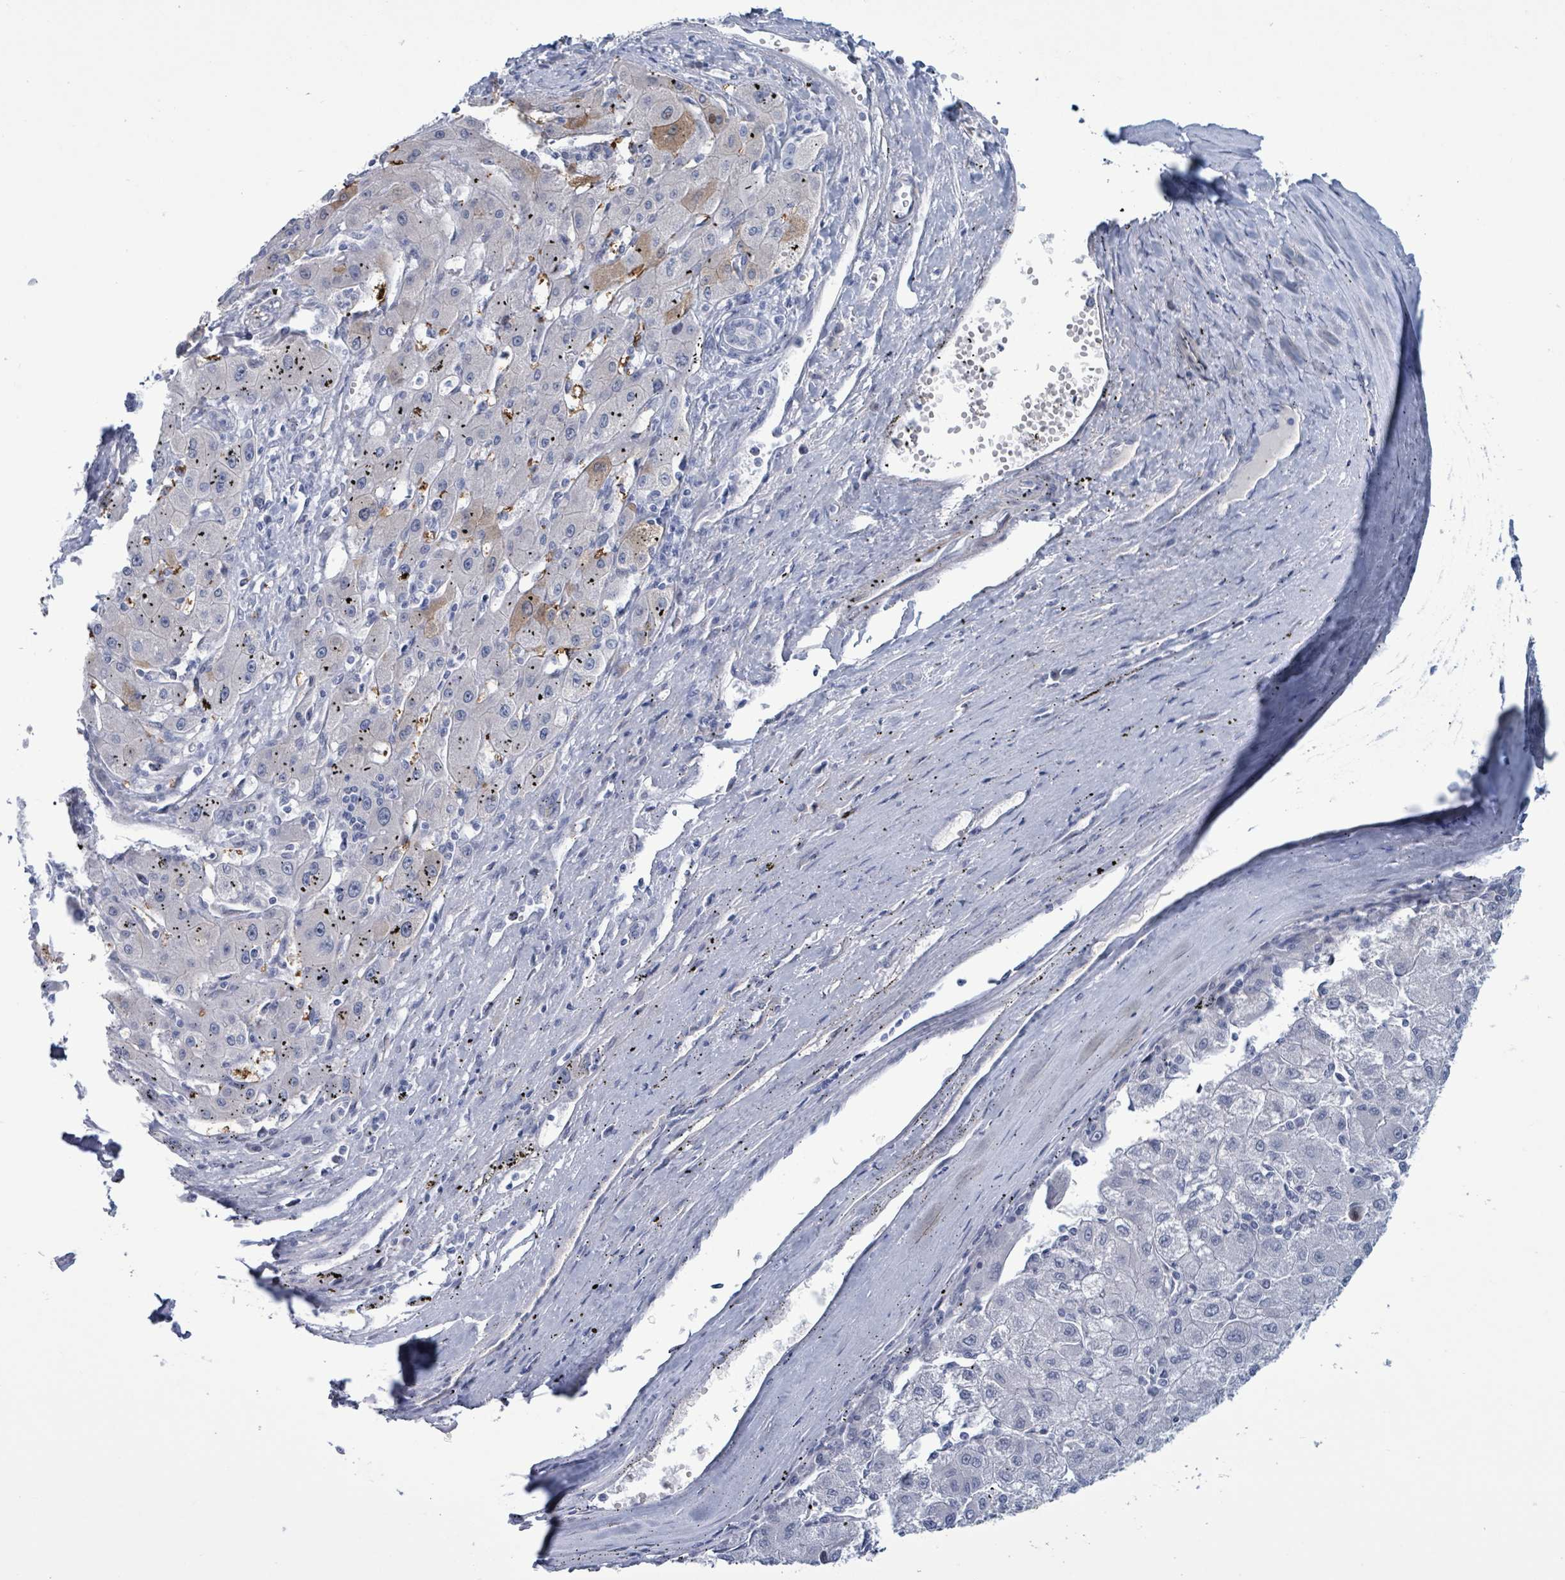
{"staining": {"intensity": "negative", "quantity": "none", "location": "none"}, "tissue": "liver cancer", "cell_type": "Tumor cells", "image_type": "cancer", "snomed": [{"axis": "morphology", "description": "Carcinoma, Hepatocellular, NOS"}, {"axis": "topography", "description": "Liver"}], "caption": "DAB (3,3'-diaminobenzidine) immunohistochemical staining of liver cancer shows no significant expression in tumor cells.", "gene": "ZNF771", "patient": {"sex": "male", "age": 72}}